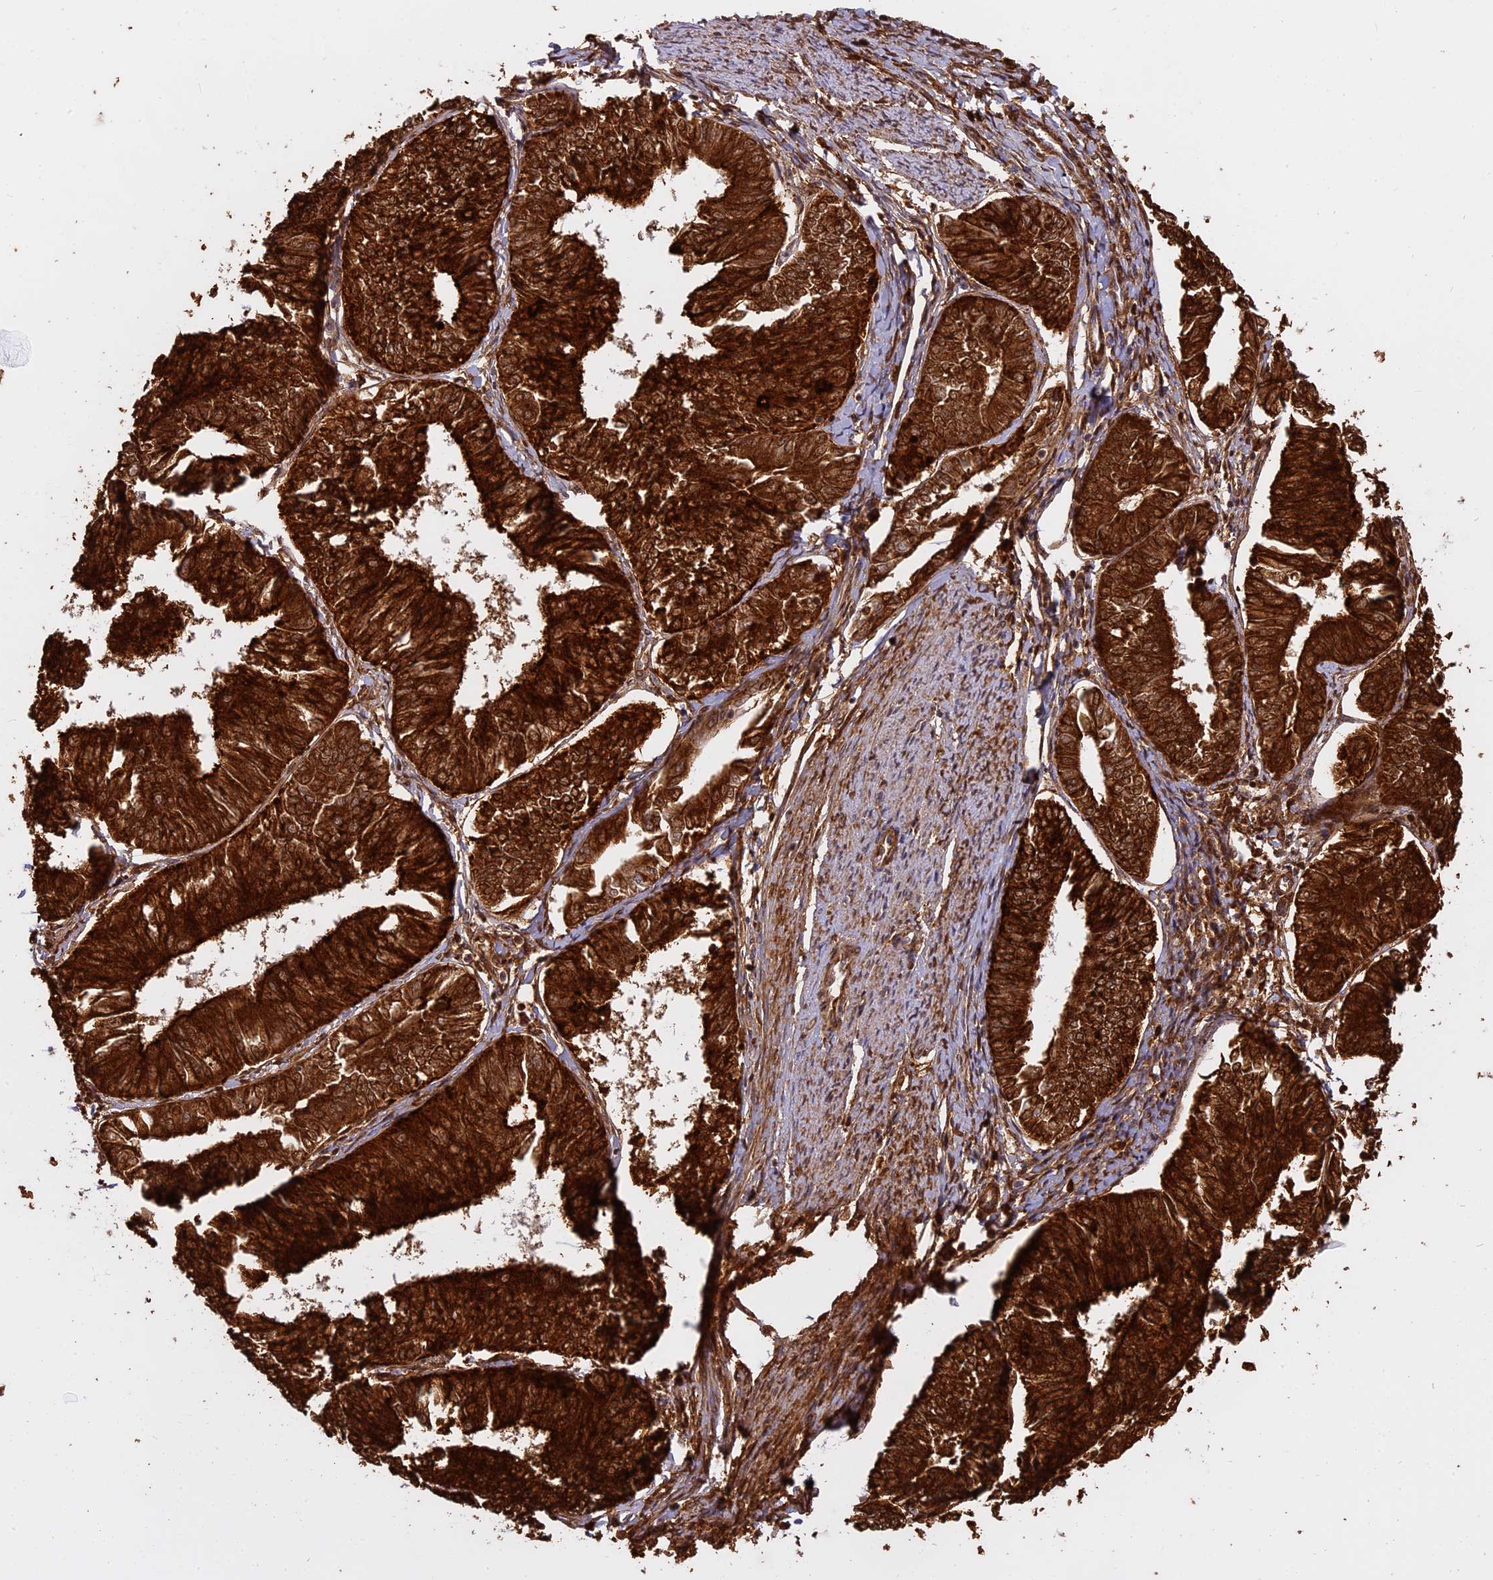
{"staining": {"intensity": "strong", "quantity": ">75%", "location": "cytoplasmic/membranous"}, "tissue": "endometrial cancer", "cell_type": "Tumor cells", "image_type": "cancer", "snomed": [{"axis": "morphology", "description": "Adenocarcinoma, NOS"}, {"axis": "topography", "description": "Endometrium"}], "caption": "The micrograph shows staining of endometrial cancer (adenocarcinoma), revealing strong cytoplasmic/membranous protein positivity (brown color) within tumor cells.", "gene": "WFDC2", "patient": {"sex": "female", "age": 58}}